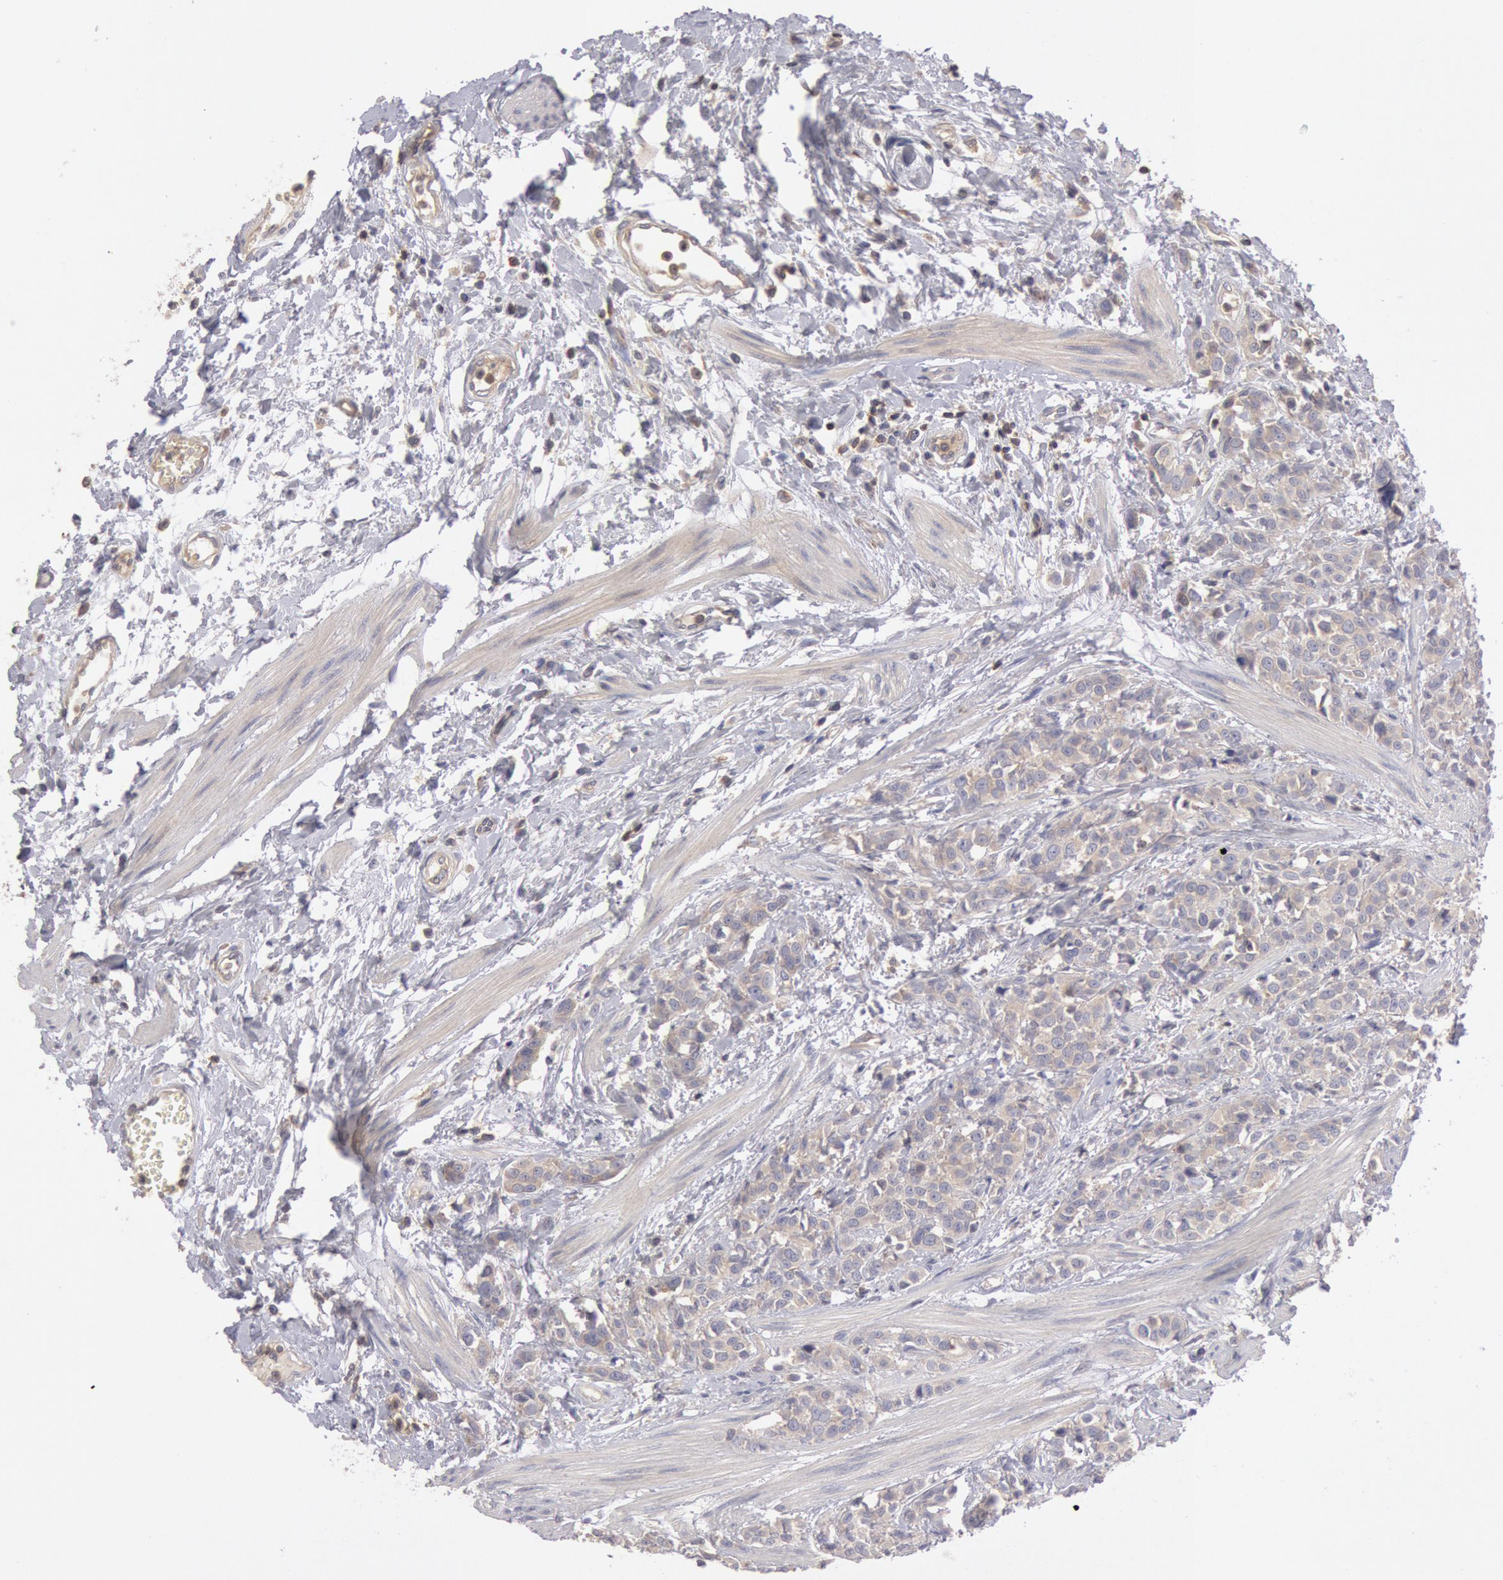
{"staining": {"intensity": "weak", "quantity": ">75%", "location": "cytoplasmic/membranous"}, "tissue": "urothelial cancer", "cell_type": "Tumor cells", "image_type": "cancer", "snomed": [{"axis": "morphology", "description": "Urothelial carcinoma, High grade"}, {"axis": "topography", "description": "Urinary bladder"}], "caption": "The micrograph demonstrates a brown stain indicating the presence of a protein in the cytoplasmic/membranous of tumor cells in urothelial cancer.", "gene": "PIK3R1", "patient": {"sex": "male", "age": 56}}